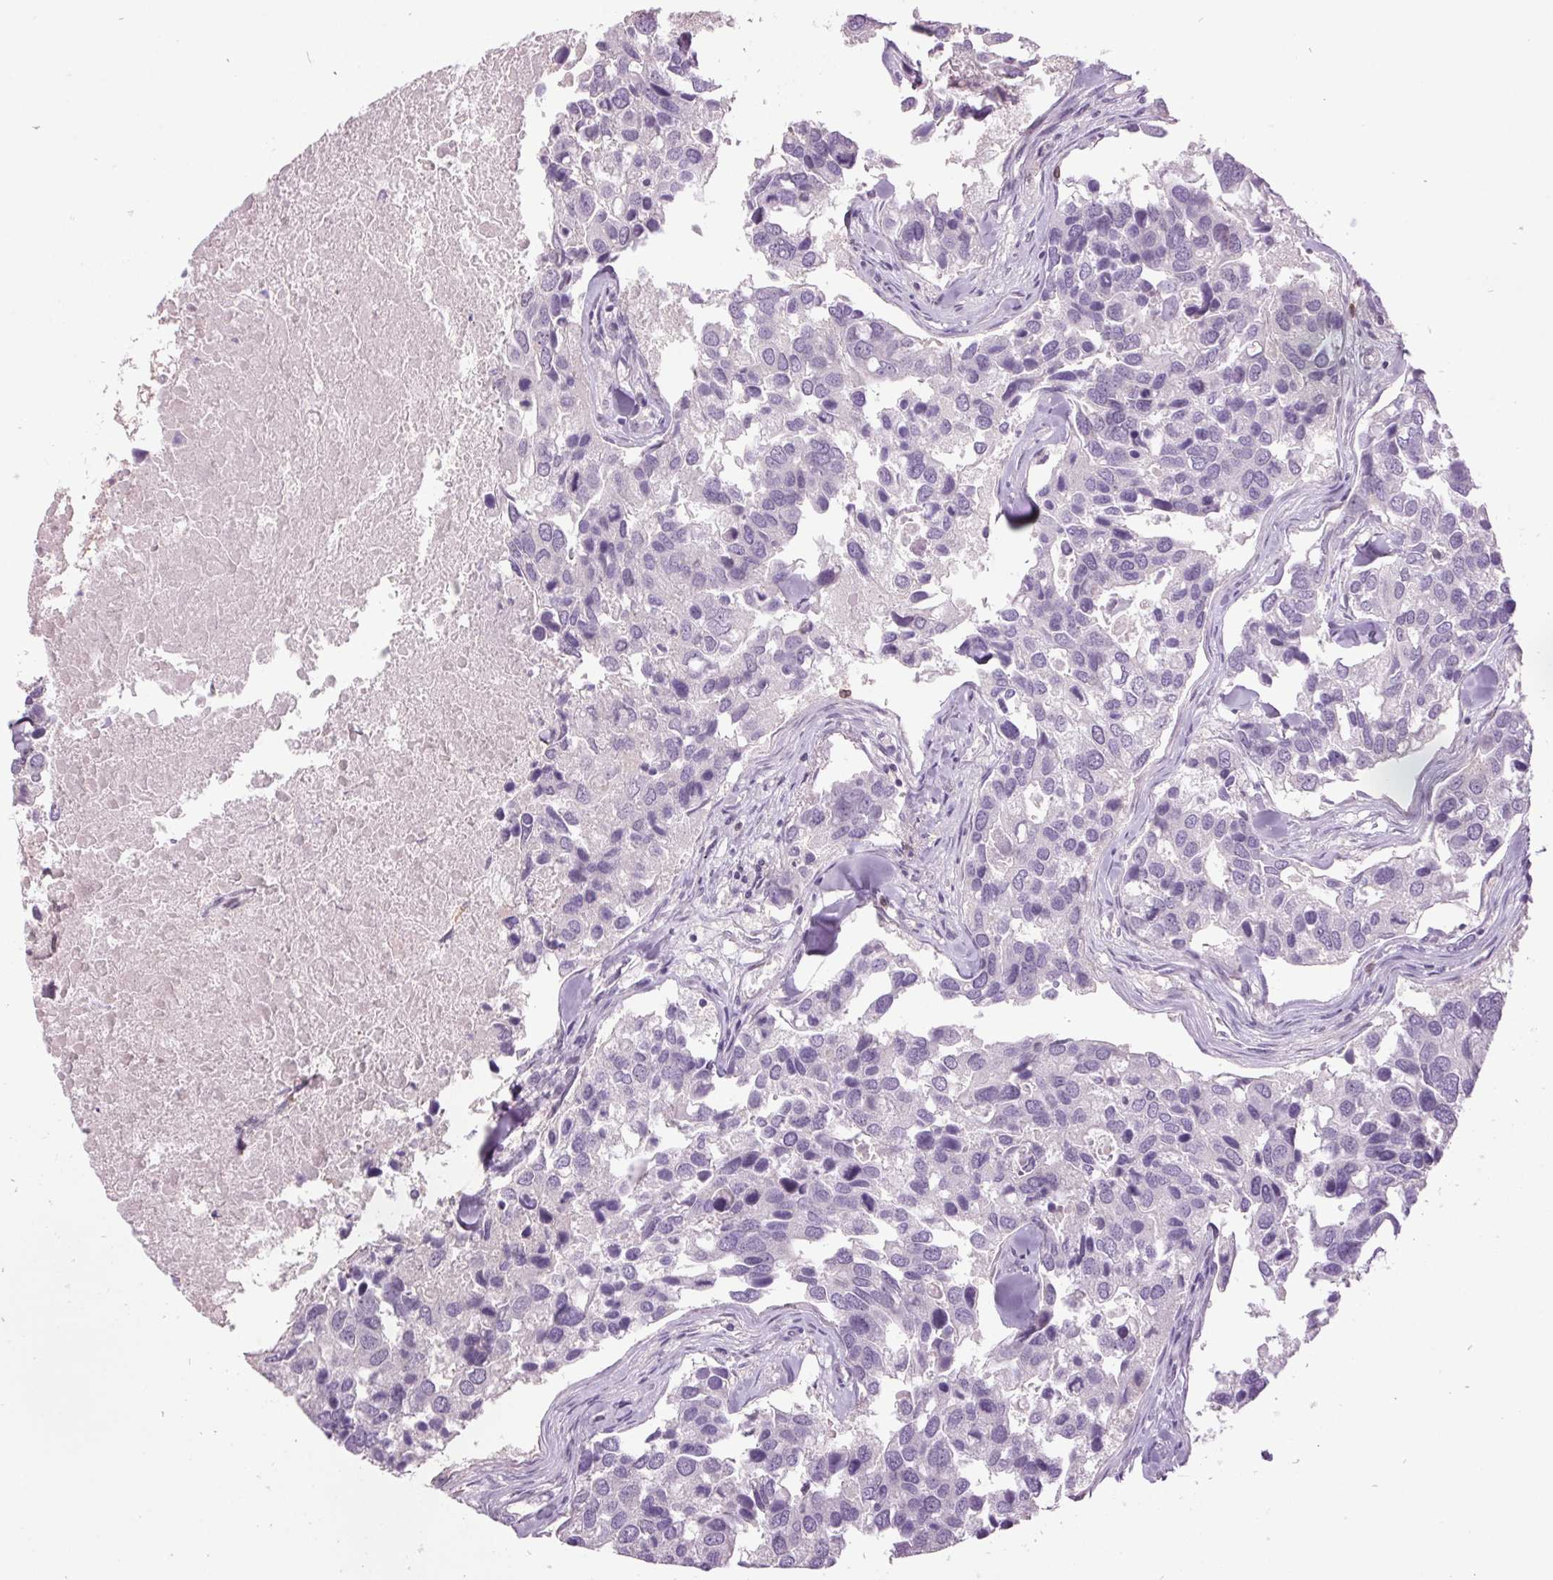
{"staining": {"intensity": "negative", "quantity": "none", "location": "none"}, "tissue": "breast cancer", "cell_type": "Tumor cells", "image_type": "cancer", "snomed": [{"axis": "morphology", "description": "Duct carcinoma"}, {"axis": "topography", "description": "Breast"}], "caption": "DAB immunohistochemical staining of breast cancer demonstrates no significant staining in tumor cells.", "gene": "C2orf16", "patient": {"sex": "female", "age": 83}}